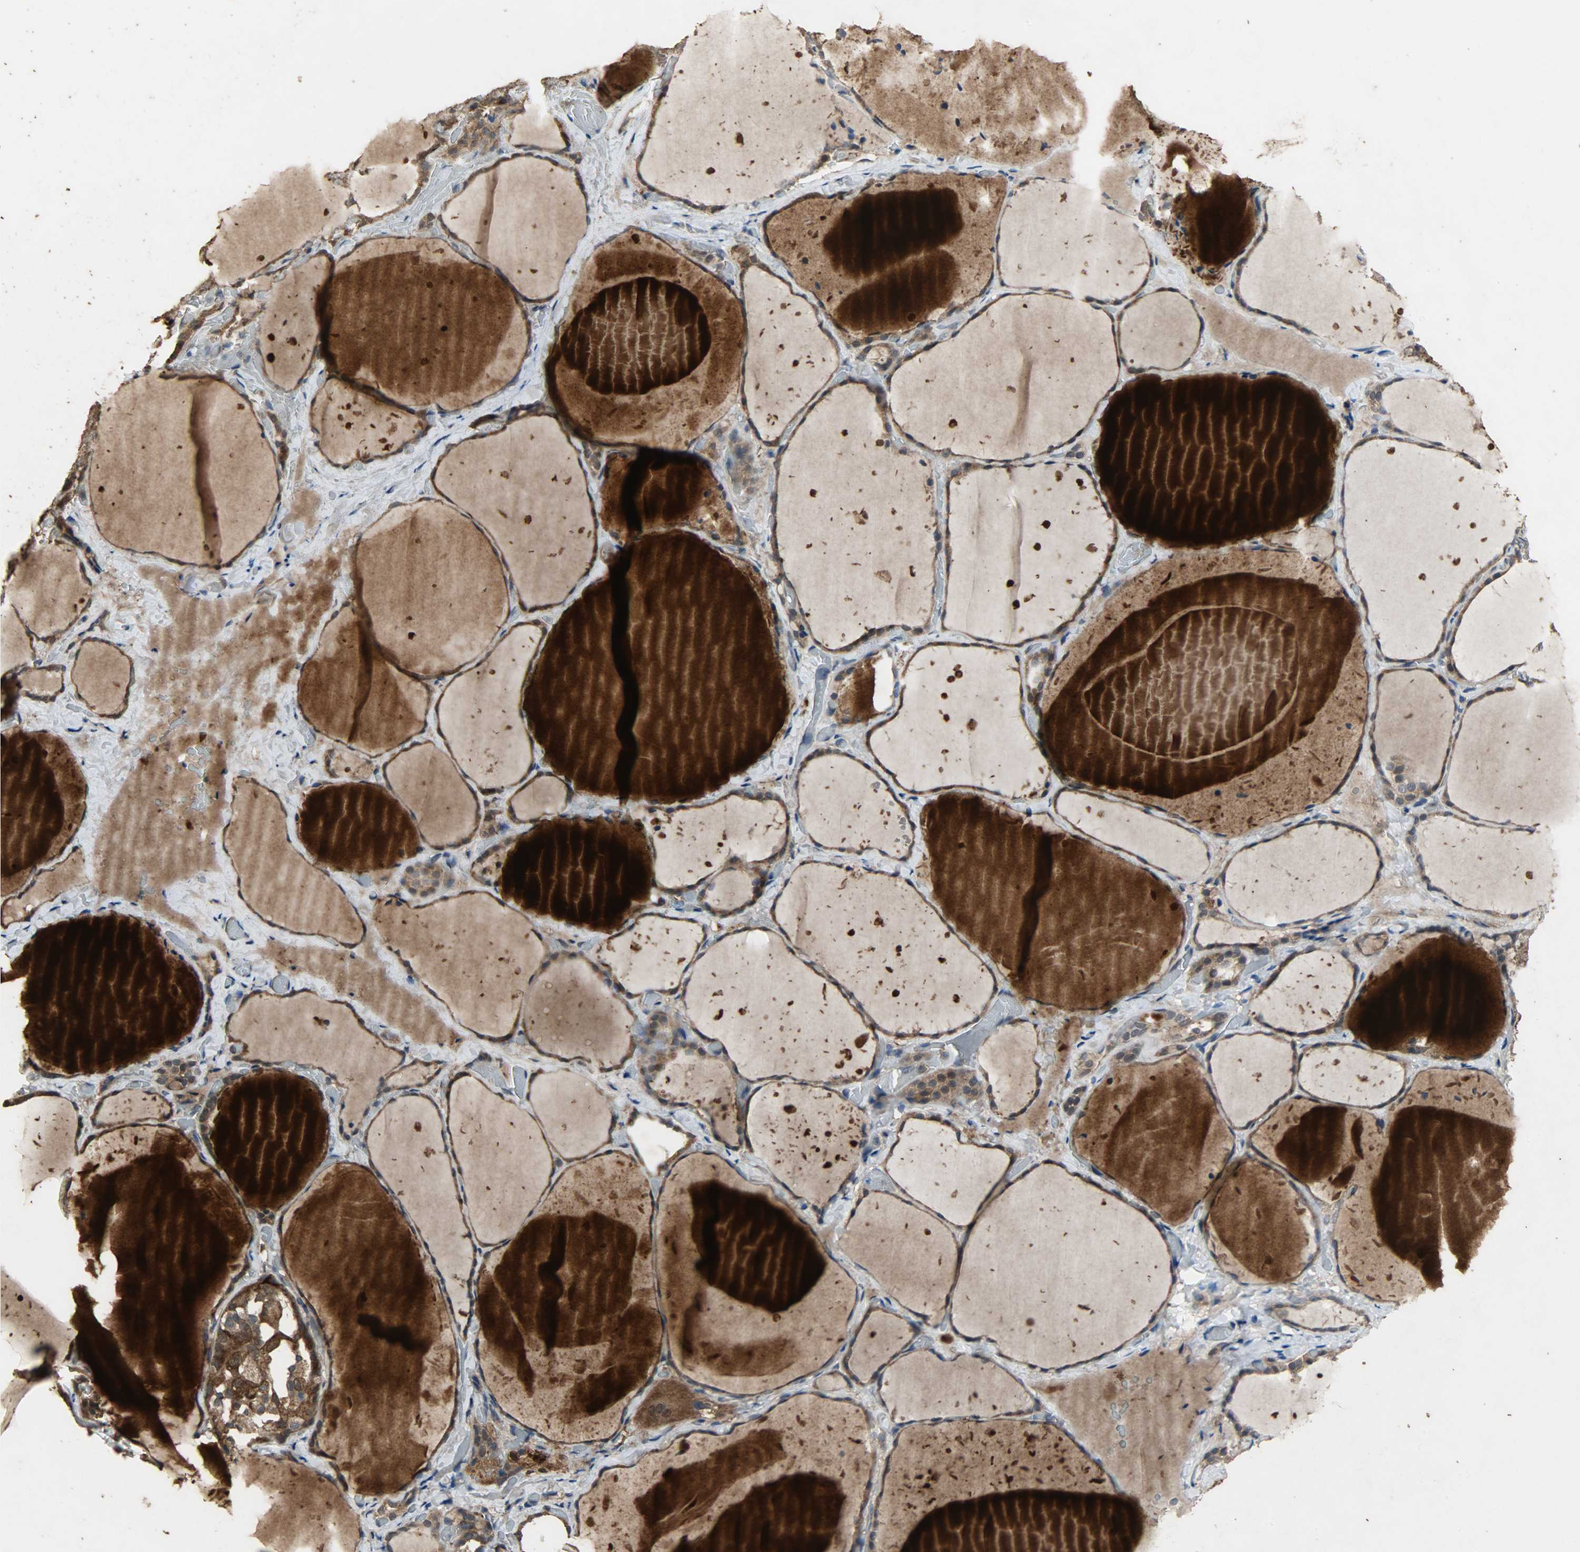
{"staining": {"intensity": "moderate", "quantity": ">75%", "location": "cytoplasmic/membranous"}, "tissue": "thyroid gland", "cell_type": "Glandular cells", "image_type": "normal", "snomed": [{"axis": "morphology", "description": "Normal tissue, NOS"}, {"axis": "topography", "description": "Thyroid gland"}], "caption": "DAB immunohistochemical staining of unremarkable human thyroid gland demonstrates moderate cytoplasmic/membranous protein staining in approximately >75% of glandular cells. Ihc stains the protein in brown and the nuclei are stained blue.", "gene": "CDKN2C", "patient": {"sex": "female", "age": 22}}